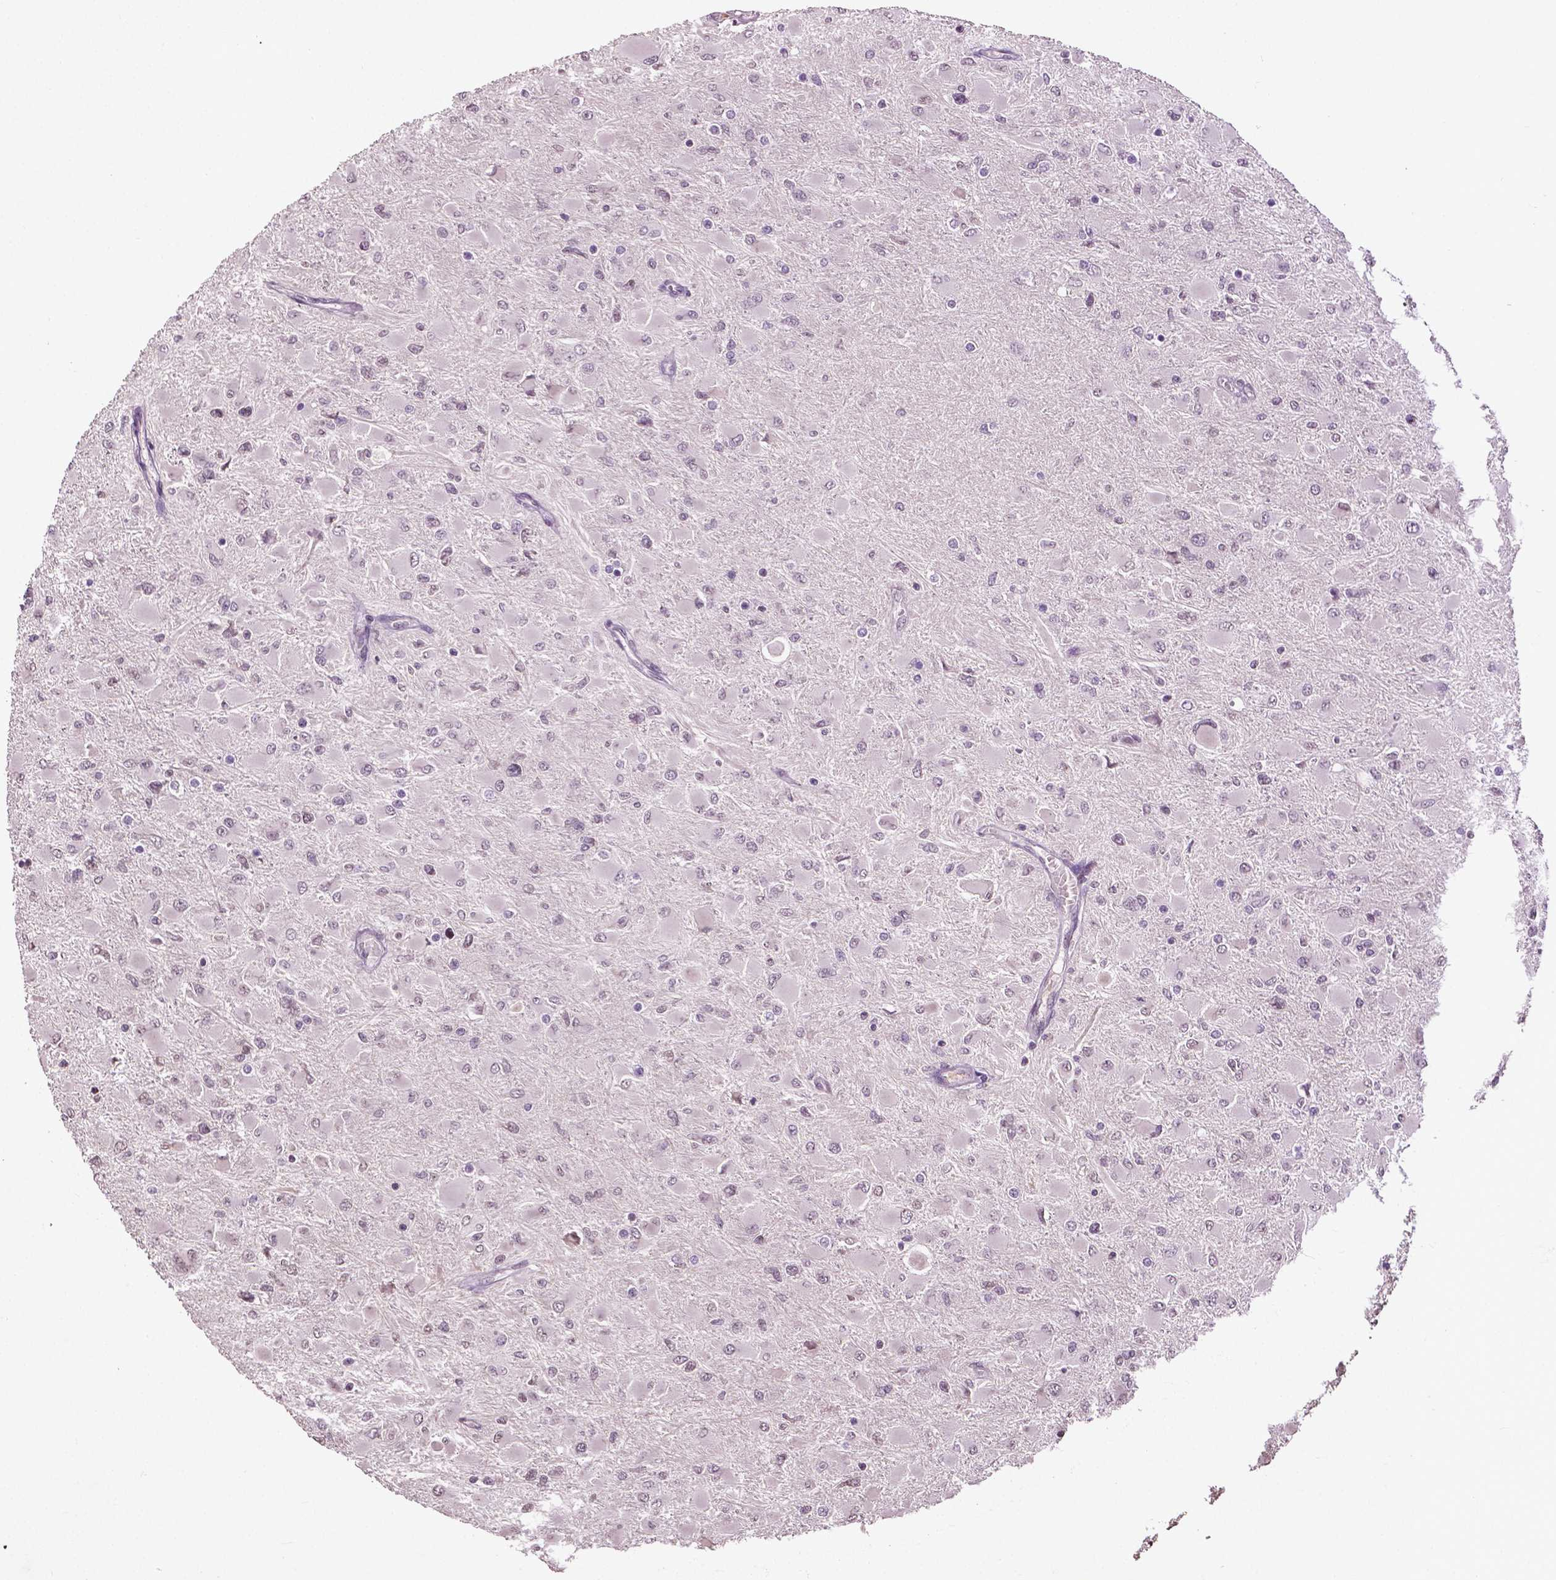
{"staining": {"intensity": "negative", "quantity": "none", "location": "none"}, "tissue": "glioma", "cell_type": "Tumor cells", "image_type": "cancer", "snomed": [{"axis": "morphology", "description": "Glioma, malignant, High grade"}, {"axis": "topography", "description": "Cerebral cortex"}], "caption": "IHC image of neoplastic tissue: human glioma stained with DAB demonstrates no significant protein positivity in tumor cells. The staining is performed using DAB (3,3'-diaminobenzidine) brown chromogen with nuclei counter-stained in using hematoxylin.", "gene": "DLX5", "patient": {"sex": "female", "age": 36}}